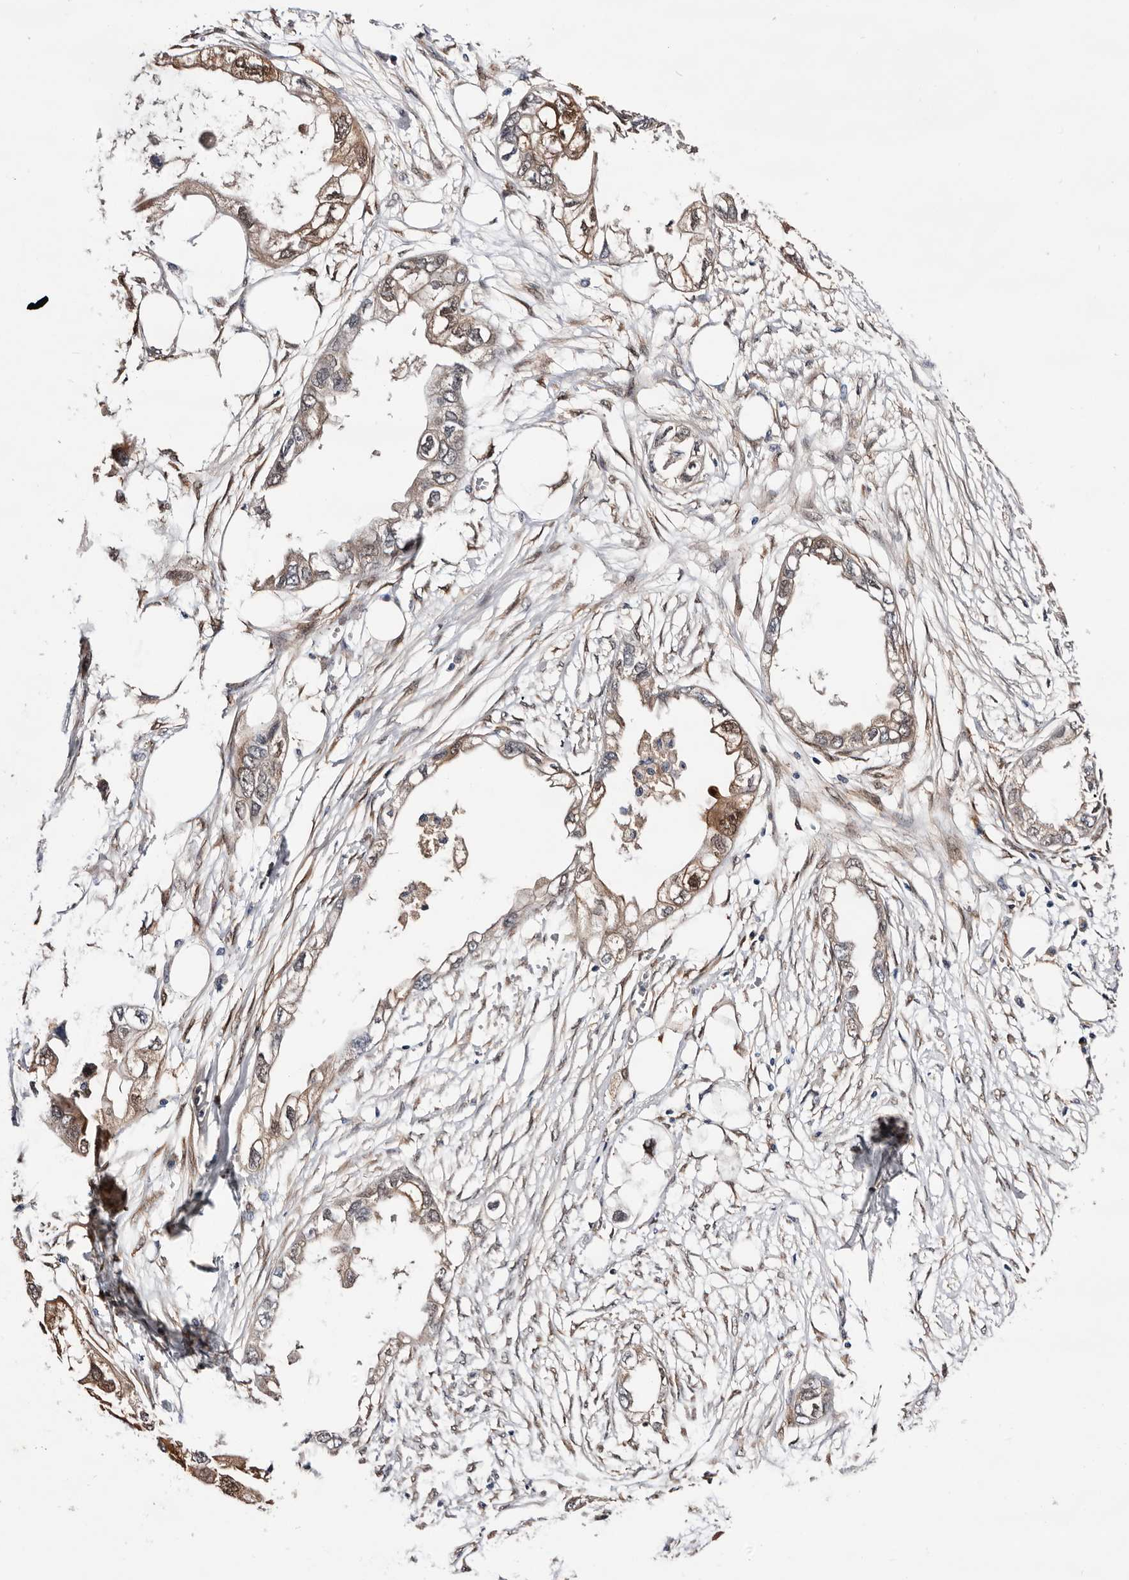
{"staining": {"intensity": "weak", "quantity": "25%-75%", "location": "cytoplasmic/membranous,nuclear"}, "tissue": "endometrial cancer", "cell_type": "Tumor cells", "image_type": "cancer", "snomed": [{"axis": "morphology", "description": "Adenocarcinoma, NOS"}, {"axis": "morphology", "description": "Adenocarcinoma, metastatic, NOS"}, {"axis": "topography", "description": "Adipose tissue"}, {"axis": "topography", "description": "Endometrium"}], "caption": "Protein expression analysis of human endometrial cancer reveals weak cytoplasmic/membranous and nuclear staining in approximately 25%-75% of tumor cells.", "gene": "TP53I3", "patient": {"sex": "female", "age": 67}}